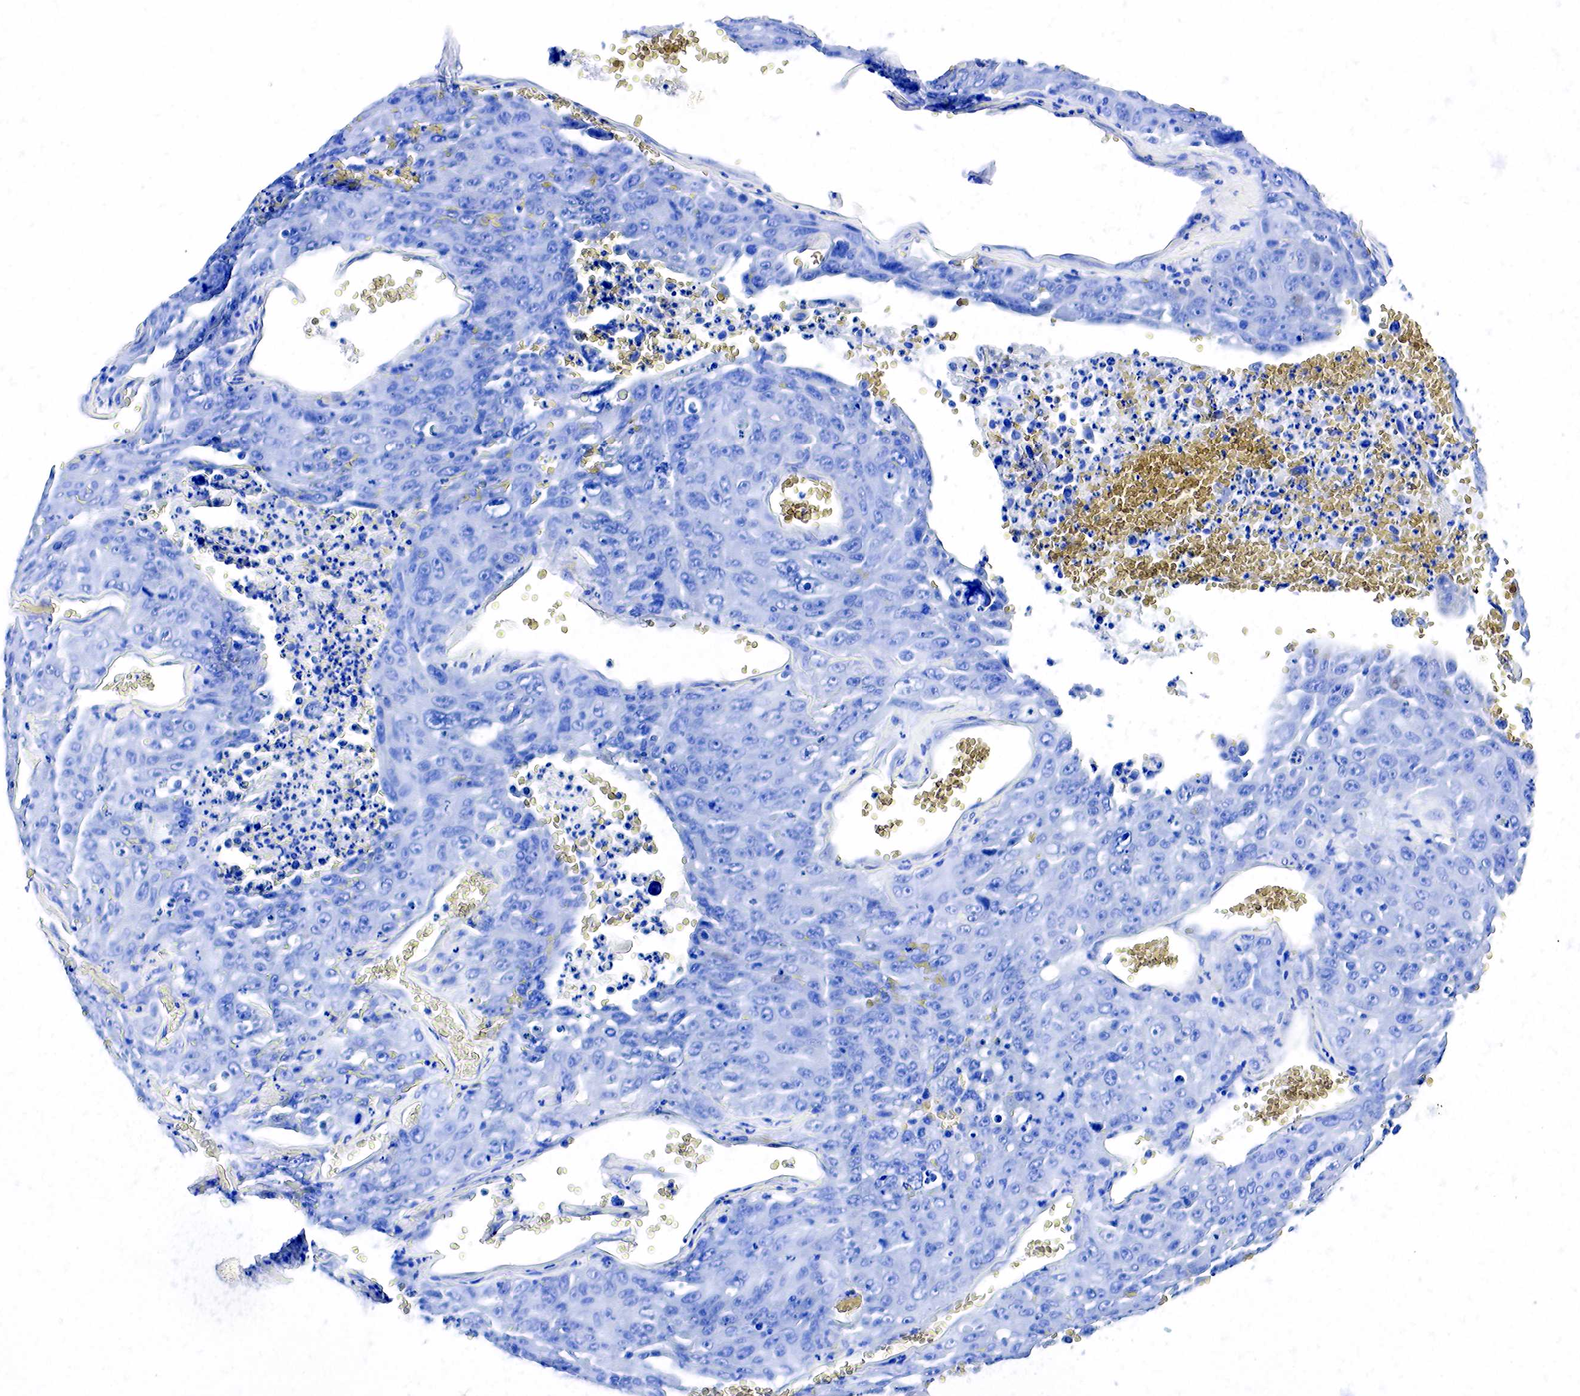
{"staining": {"intensity": "negative", "quantity": "none", "location": "none"}, "tissue": "lung cancer", "cell_type": "Tumor cells", "image_type": "cancer", "snomed": [{"axis": "morphology", "description": "Squamous cell carcinoma, NOS"}, {"axis": "topography", "description": "Lung"}], "caption": "A histopathology image of human lung cancer (squamous cell carcinoma) is negative for staining in tumor cells.", "gene": "ACP3", "patient": {"sex": "male", "age": 64}}